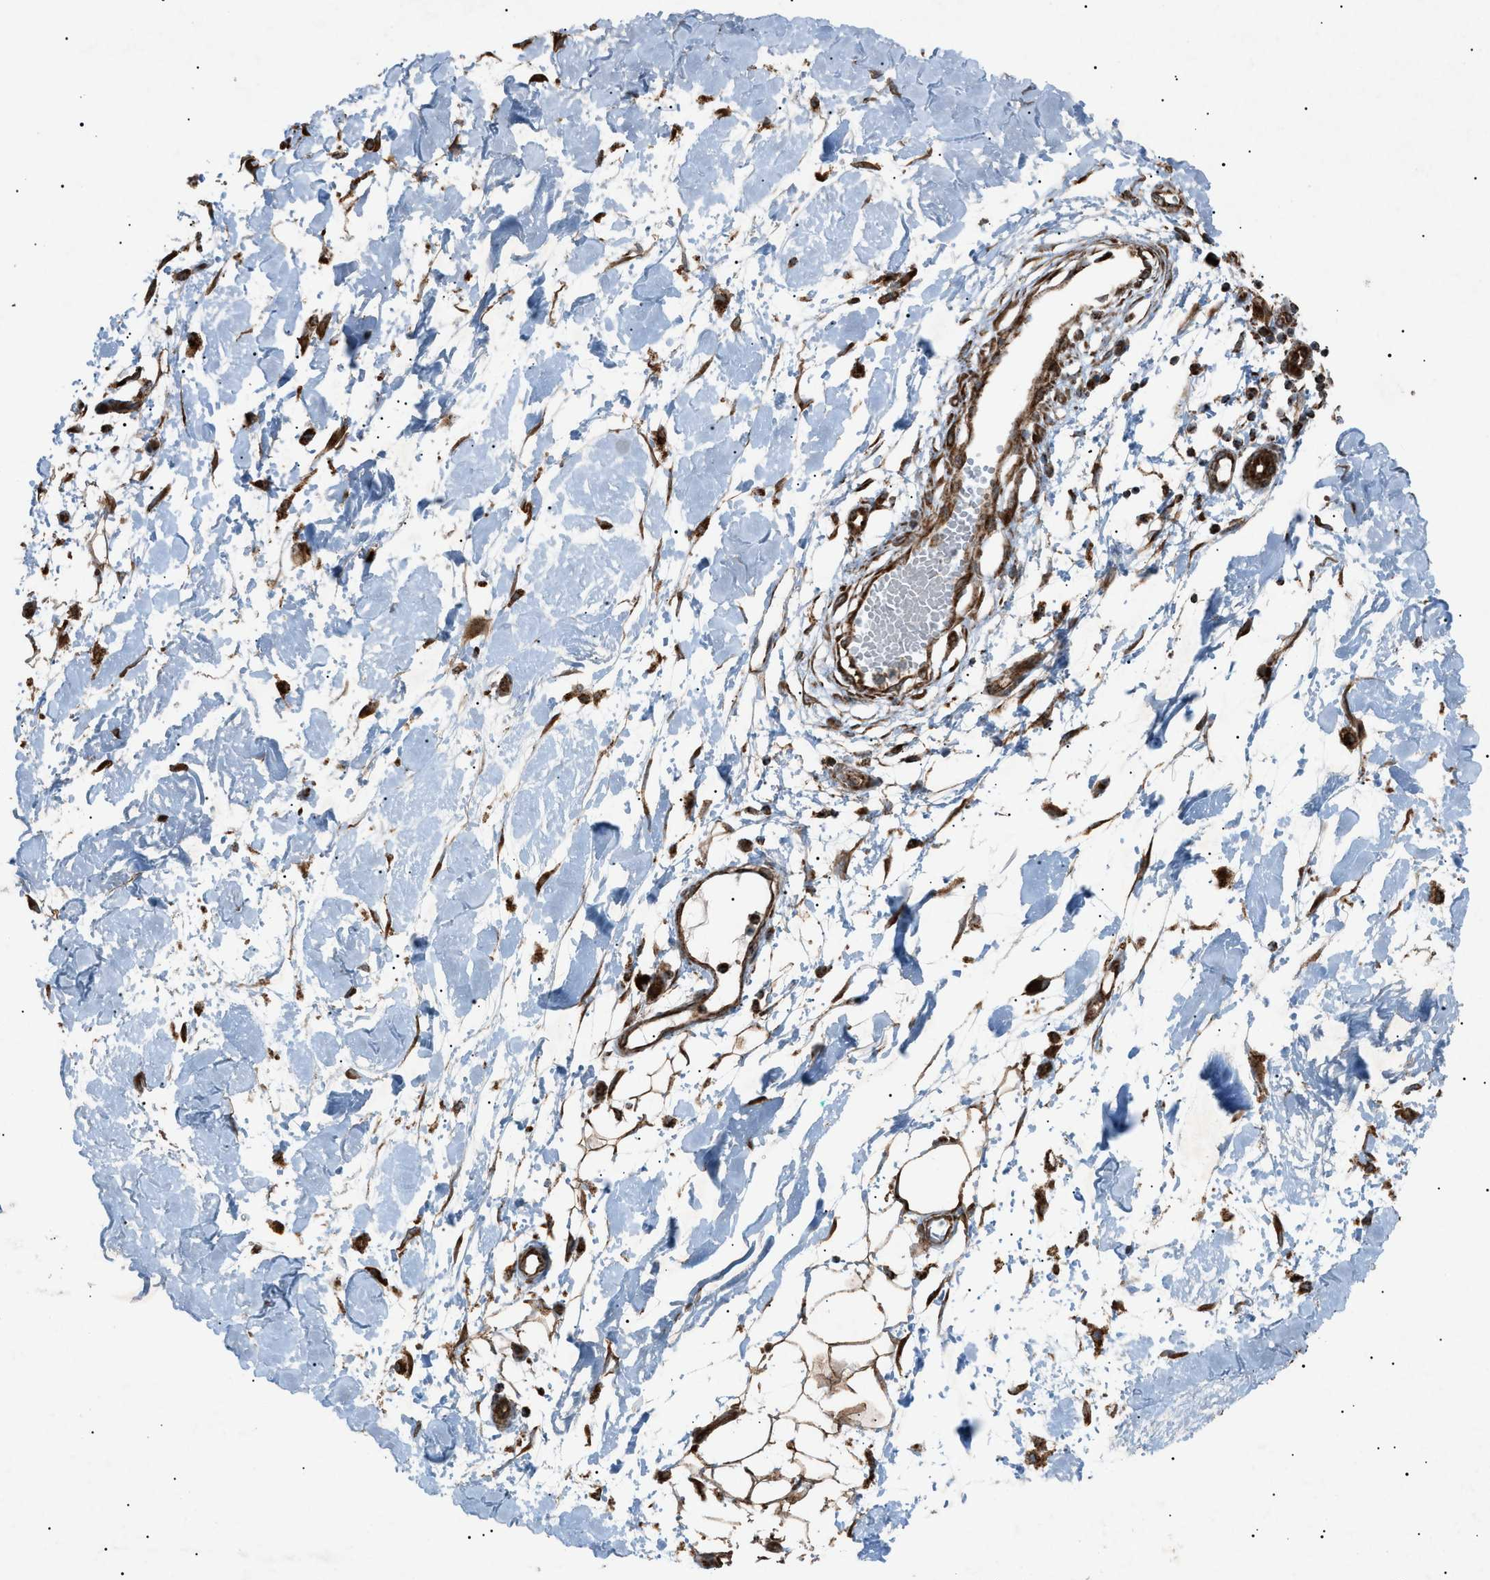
{"staining": {"intensity": "strong", "quantity": ">75%", "location": "cytoplasmic/membranous"}, "tissue": "adipose tissue", "cell_type": "Adipocytes", "image_type": "normal", "snomed": [{"axis": "morphology", "description": "Normal tissue, NOS"}, {"axis": "morphology", "description": "Squamous cell carcinoma, NOS"}, {"axis": "topography", "description": "Skin"}, {"axis": "topography", "description": "Peripheral nerve tissue"}], "caption": "Immunohistochemical staining of normal human adipose tissue reveals high levels of strong cytoplasmic/membranous expression in approximately >75% of adipocytes.", "gene": "C1GALT1C1", "patient": {"sex": "male", "age": 83}}